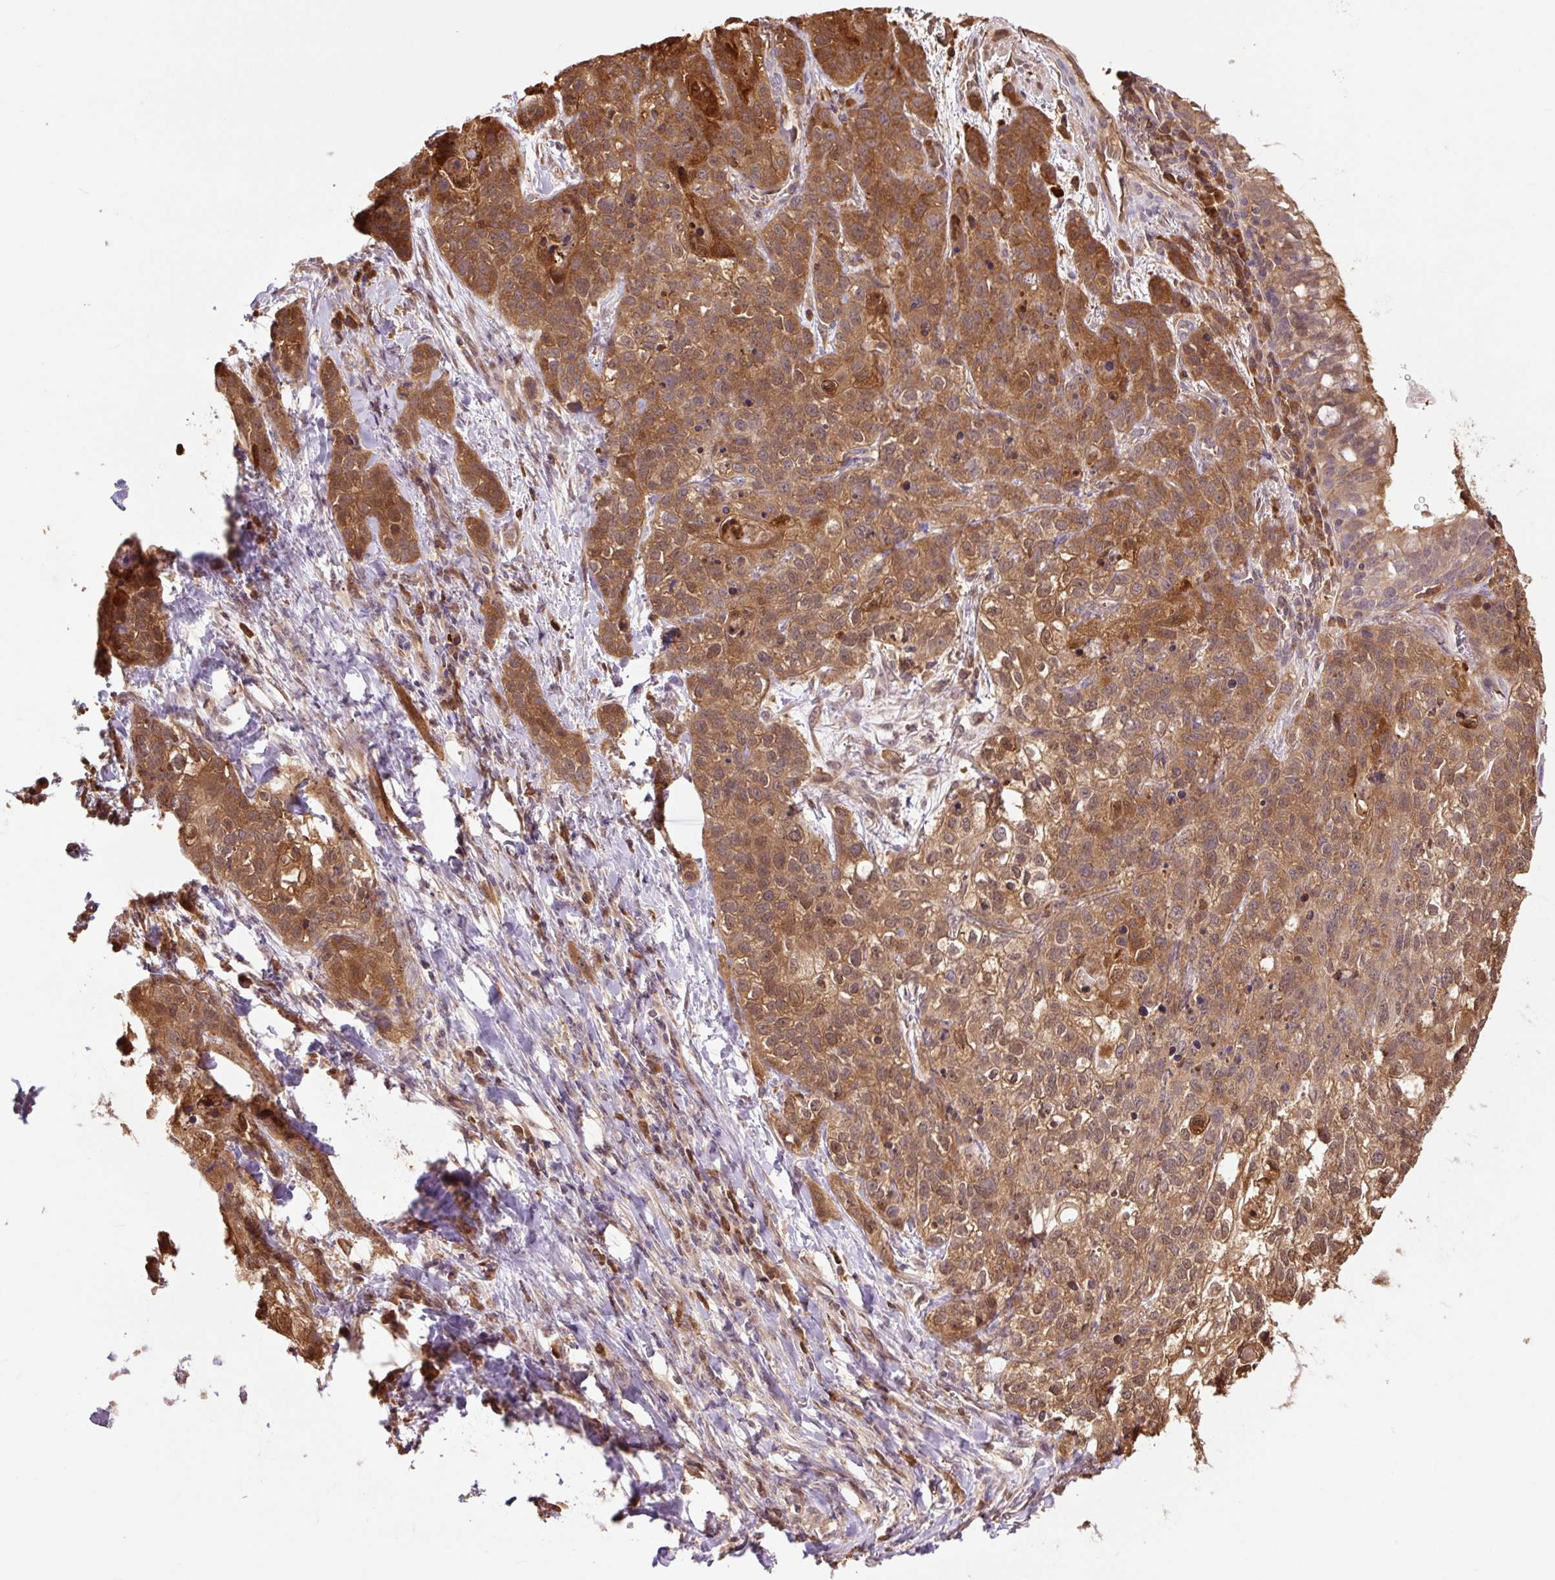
{"staining": {"intensity": "moderate", "quantity": ">75%", "location": "cytoplasmic/membranous"}, "tissue": "lung cancer", "cell_type": "Tumor cells", "image_type": "cancer", "snomed": [{"axis": "morphology", "description": "Squamous cell carcinoma, NOS"}, {"axis": "topography", "description": "Lung"}], "caption": "Lung squamous cell carcinoma stained for a protein exhibits moderate cytoplasmic/membranous positivity in tumor cells. (DAB (3,3'-diaminobenzidine) IHC with brightfield microscopy, high magnification).", "gene": "TPT1", "patient": {"sex": "male", "age": 74}}